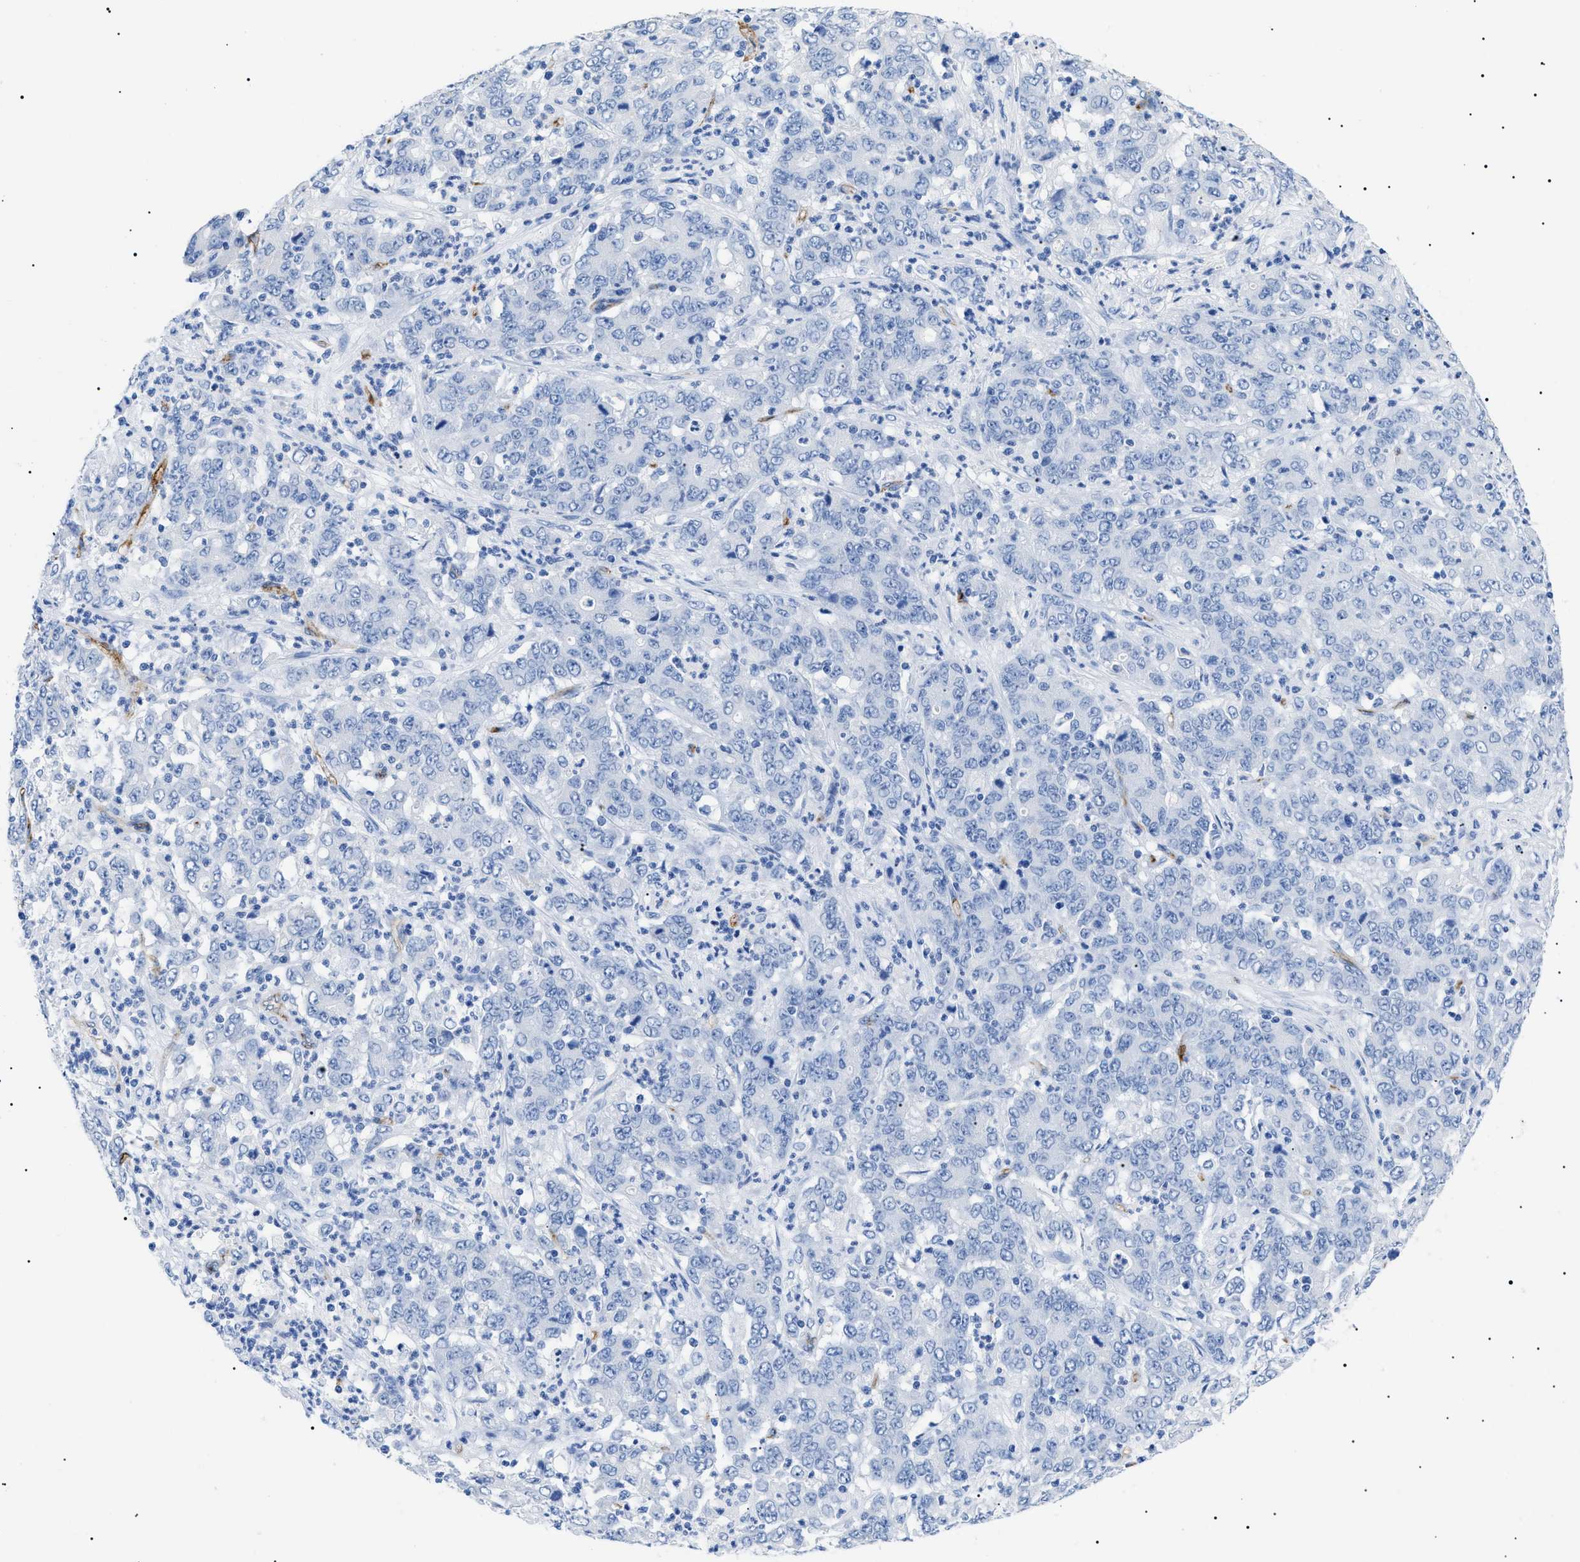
{"staining": {"intensity": "negative", "quantity": "none", "location": "none"}, "tissue": "stomach cancer", "cell_type": "Tumor cells", "image_type": "cancer", "snomed": [{"axis": "morphology", "description": "Adenocarcinoma, NOS"}, {"axis": "topography", "description": "Stomach, lower"}], "caption": "The micrograph reveals no significant expression in tumor cells of adenocarcinoma (stomach).", "gene": "PODXL", "patient": {"sex": "female", "age": 71}}